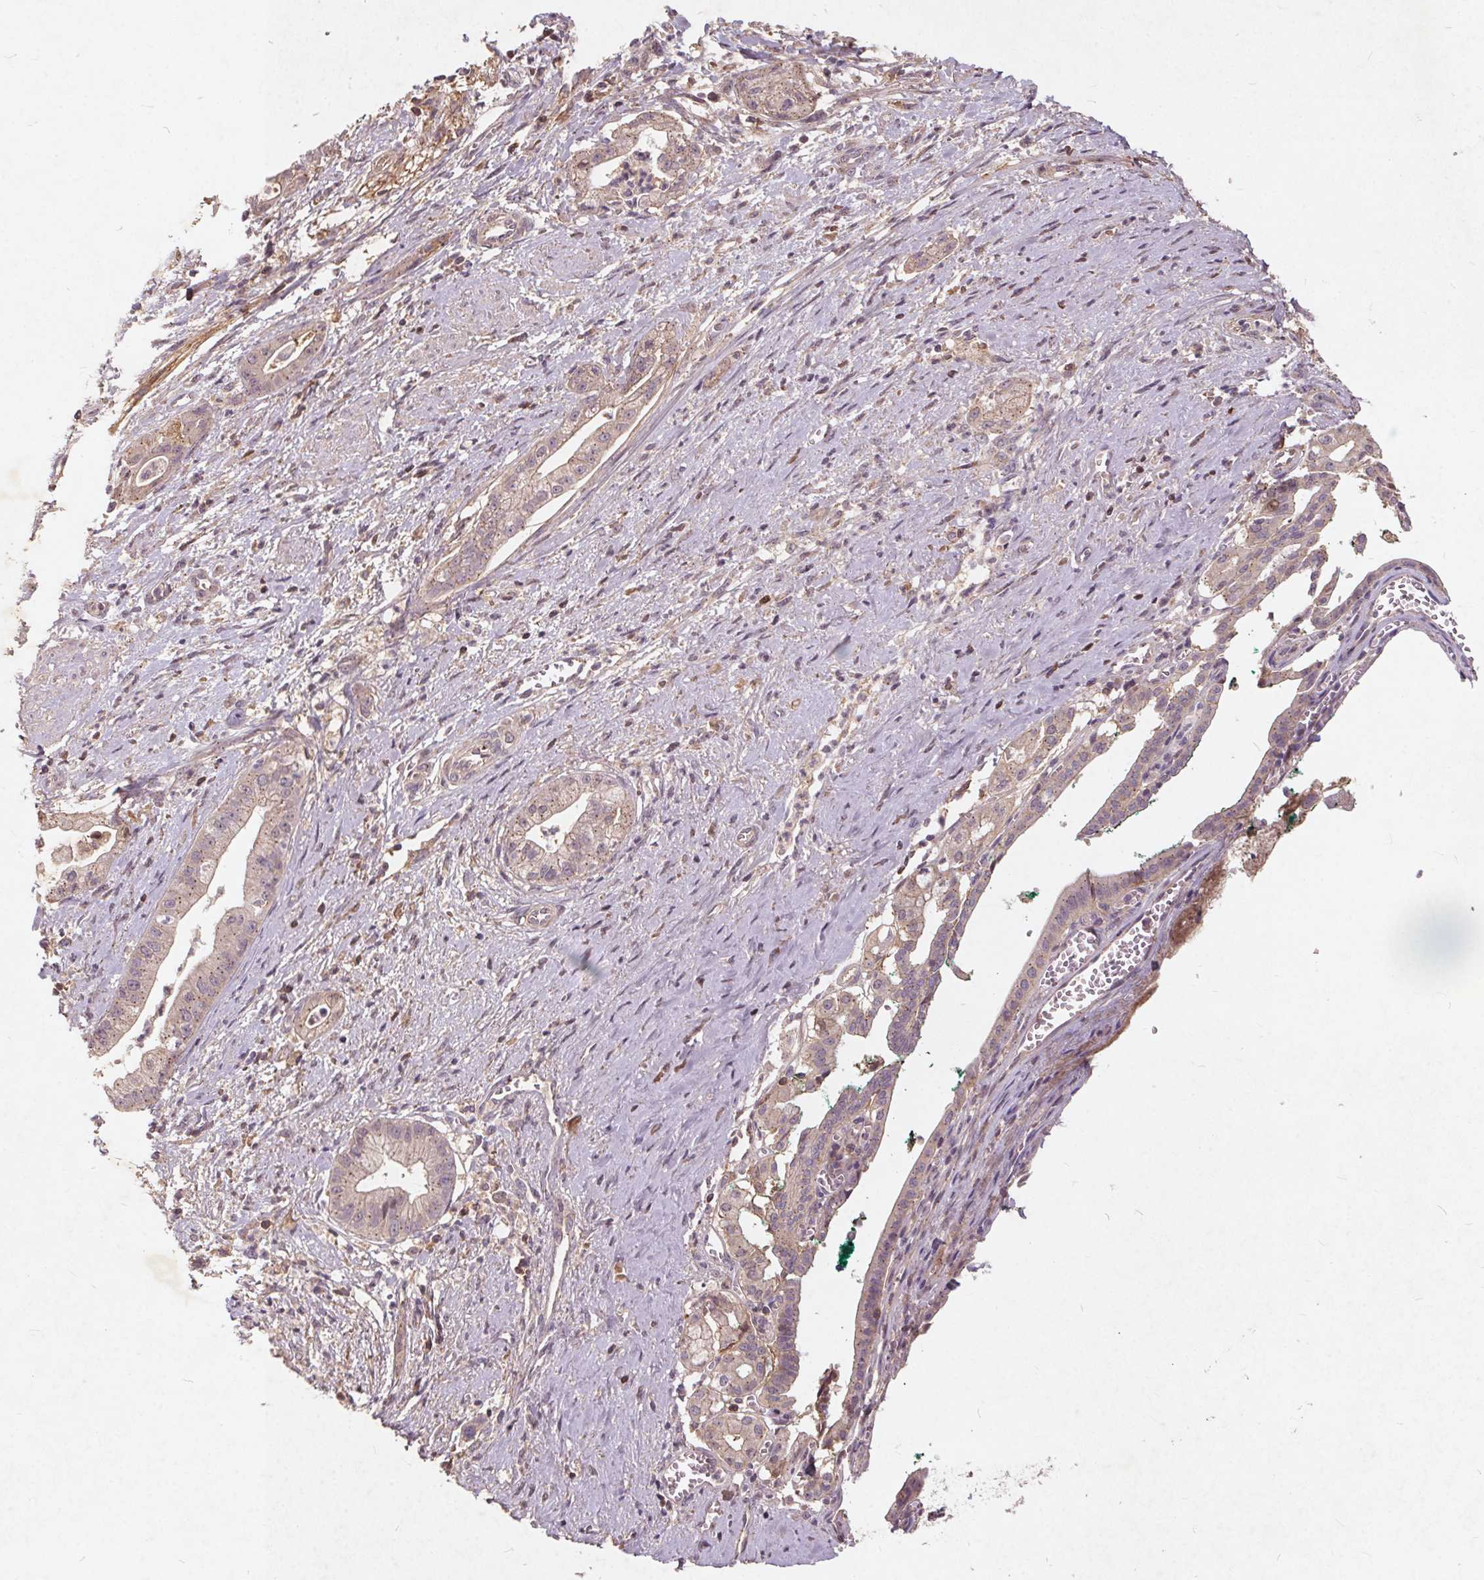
{"staining": {"intensity": "weak", "quantity": "25%-75%", "location": "cytoplasmic/membranous"}, "tissue": "pancreatic cancer", "cell_type": "Tumor cells", "image_type": "cancer", "snomed": [{"axis": "morphology", "description": "Normal tissue, NOS"}, {"axis": "morphology", "description": "Adenocarcinoma, NOS"}, {"axis": "topography", "description": "Lymph node"}, {"axis": "topography", "description": "Pancreas"}], "caption": "The immunohistochemical stain labels weak cytoplasmic/membranous expression in tumor cells of adenocarcinoma (pancreatic) tissue.", "gene": "CSNK1G2", "patient": {"sex": "female", "age": 58}}